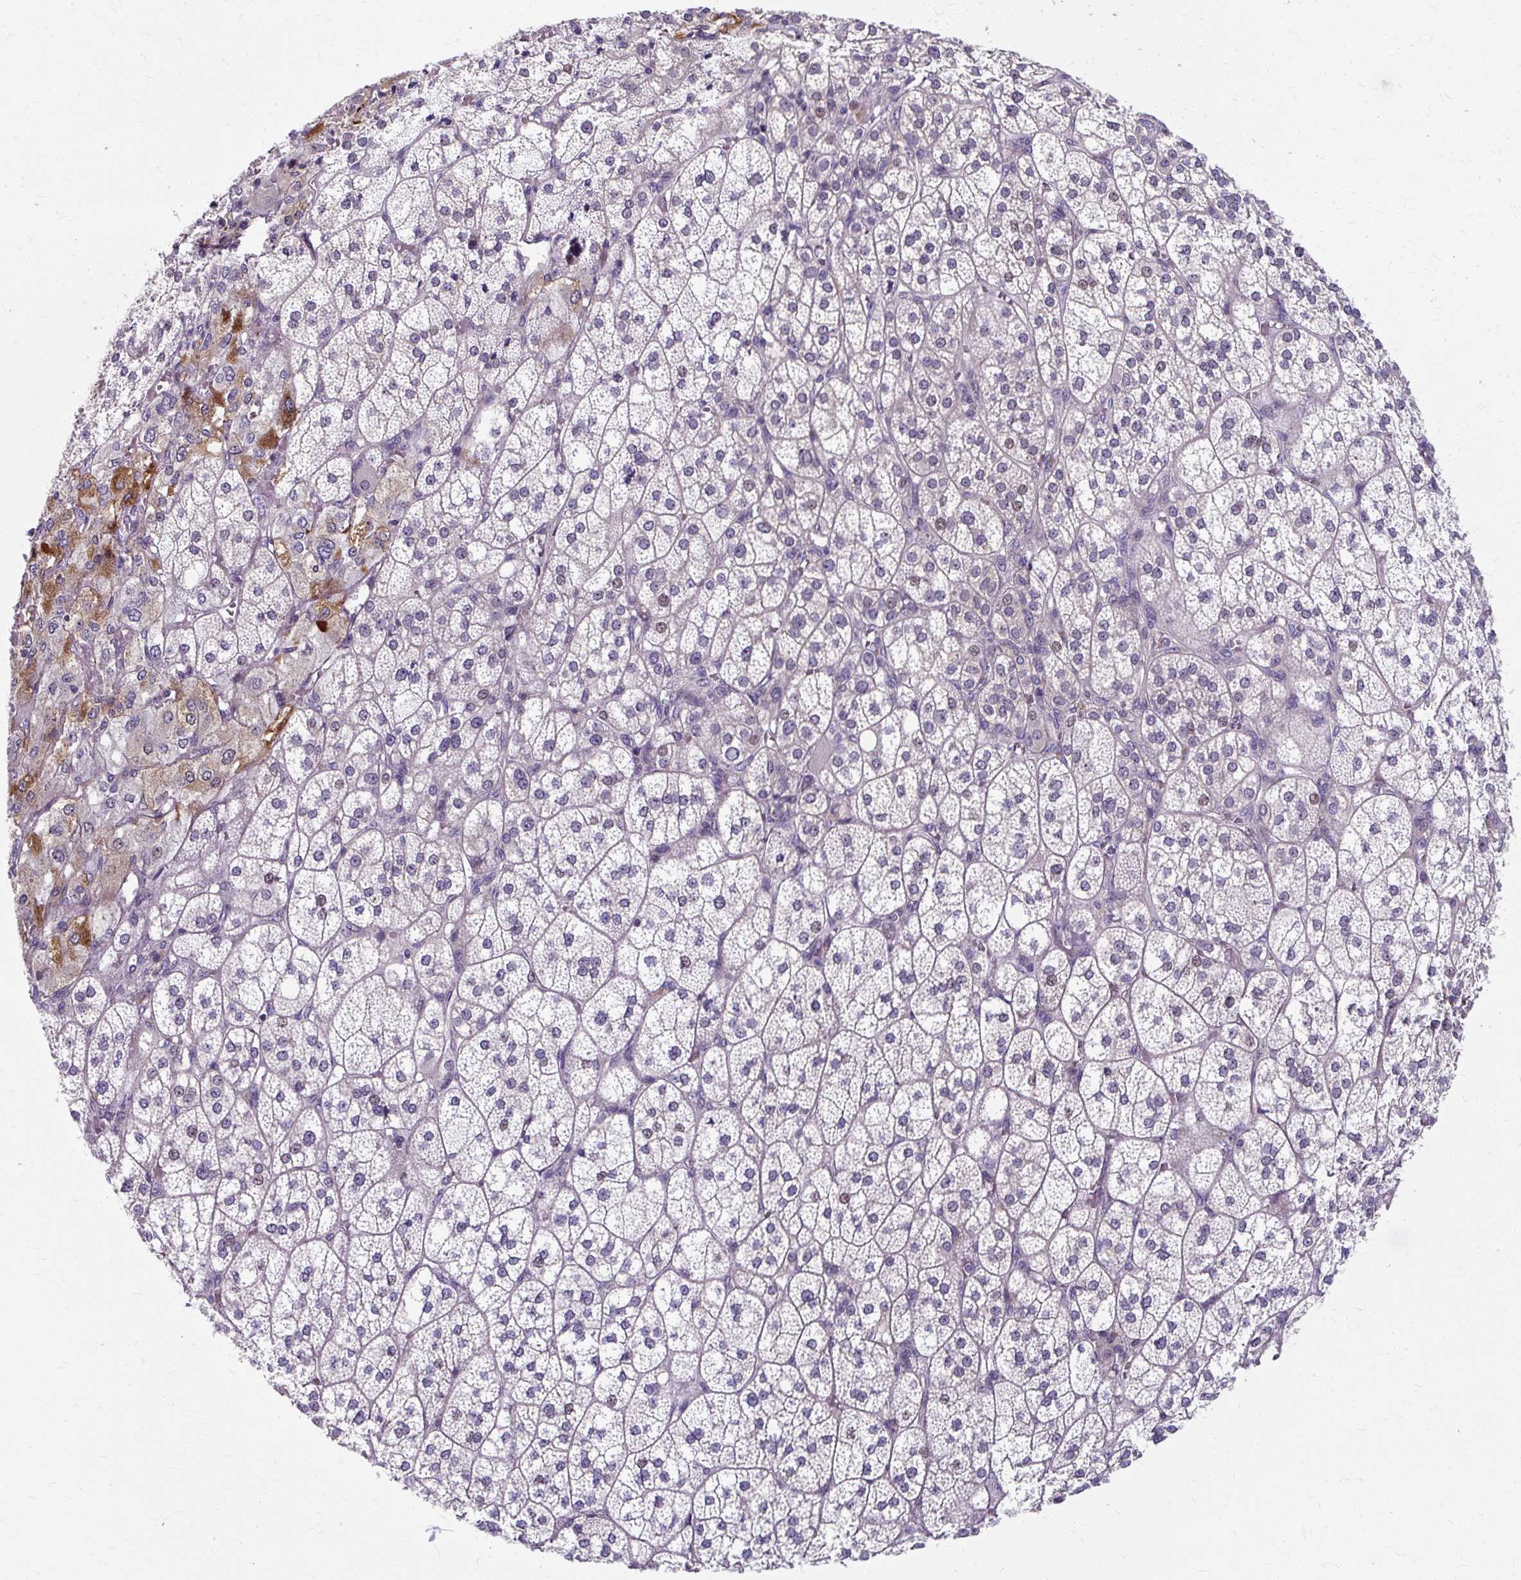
{"staining": {"intensity": "moderate", "quantity": "25%-75%", "location": "cytoplasmic/membranous,nuclear"}, "tissue": "adrenal gland", "cell_type": "Glandular cells", "image_type": "normal", "snomed": [{"axis": "morphology", "description": "Normal tissue, NOS"}, {"axis": "topography", "description": "Adrenal gland"}], "caption": "A medium amount of moderate cytoplasmic/membranous,nuclear positivity is identified in approximately 25%-75% of glandular cells in unremarkable adrenal gland.", "gene": "ZNF555", "patient": {"sex": "female", "age": 60}}